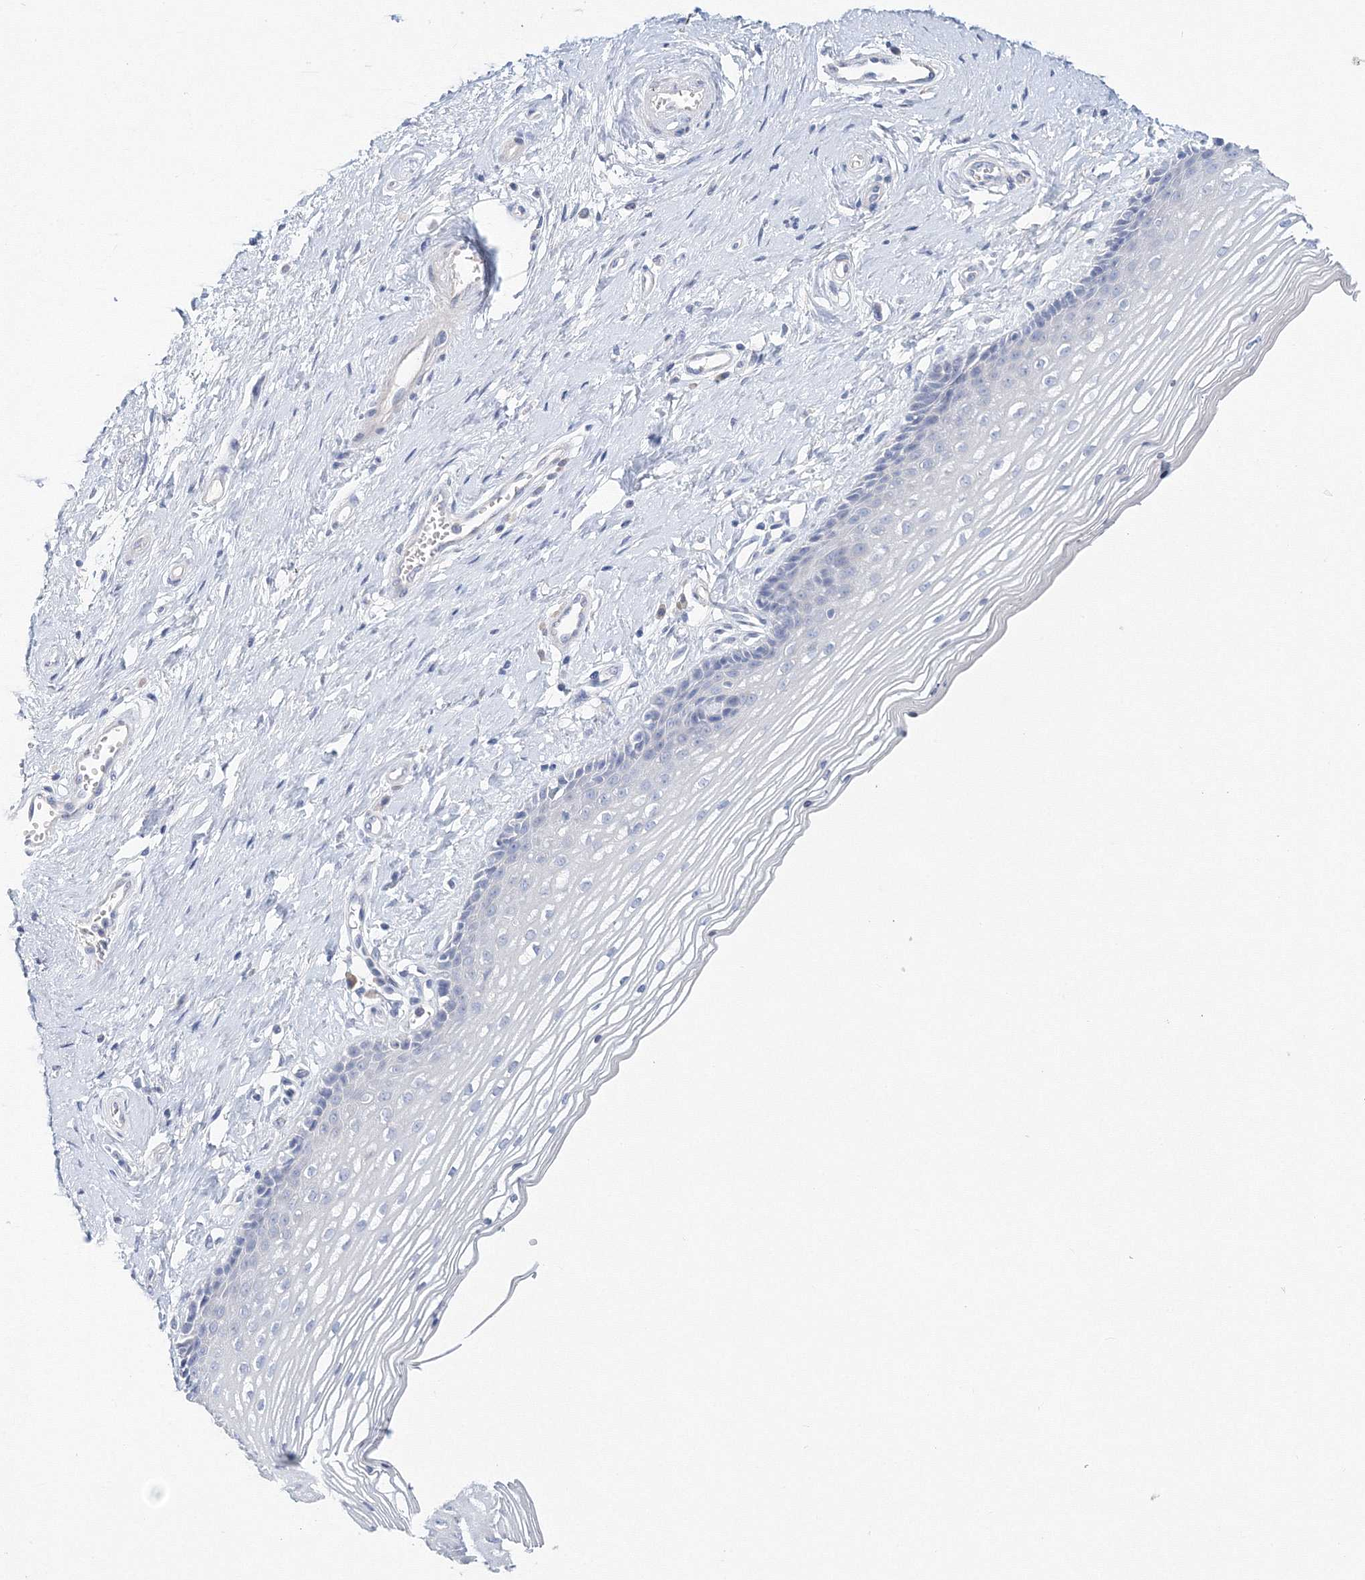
{"staining": {"intensity": "negative", "quantity": "none", "location": "none"}, "tissue": "vagina", "cell_type": "Squamous epithelial cells", "image_type": "normal", "snomed": [{"axis": "morphology", "description": "Normal tissue, NOS"}, {"axis": "topography", "description": "Vagina"}], "caption": "This is an immunohistochemistry image of benign vagina. There is no positivity in squamous epithelial cells.", "gene": "LRRIQ4", "patient": {"sex": "female", "age": 46}}